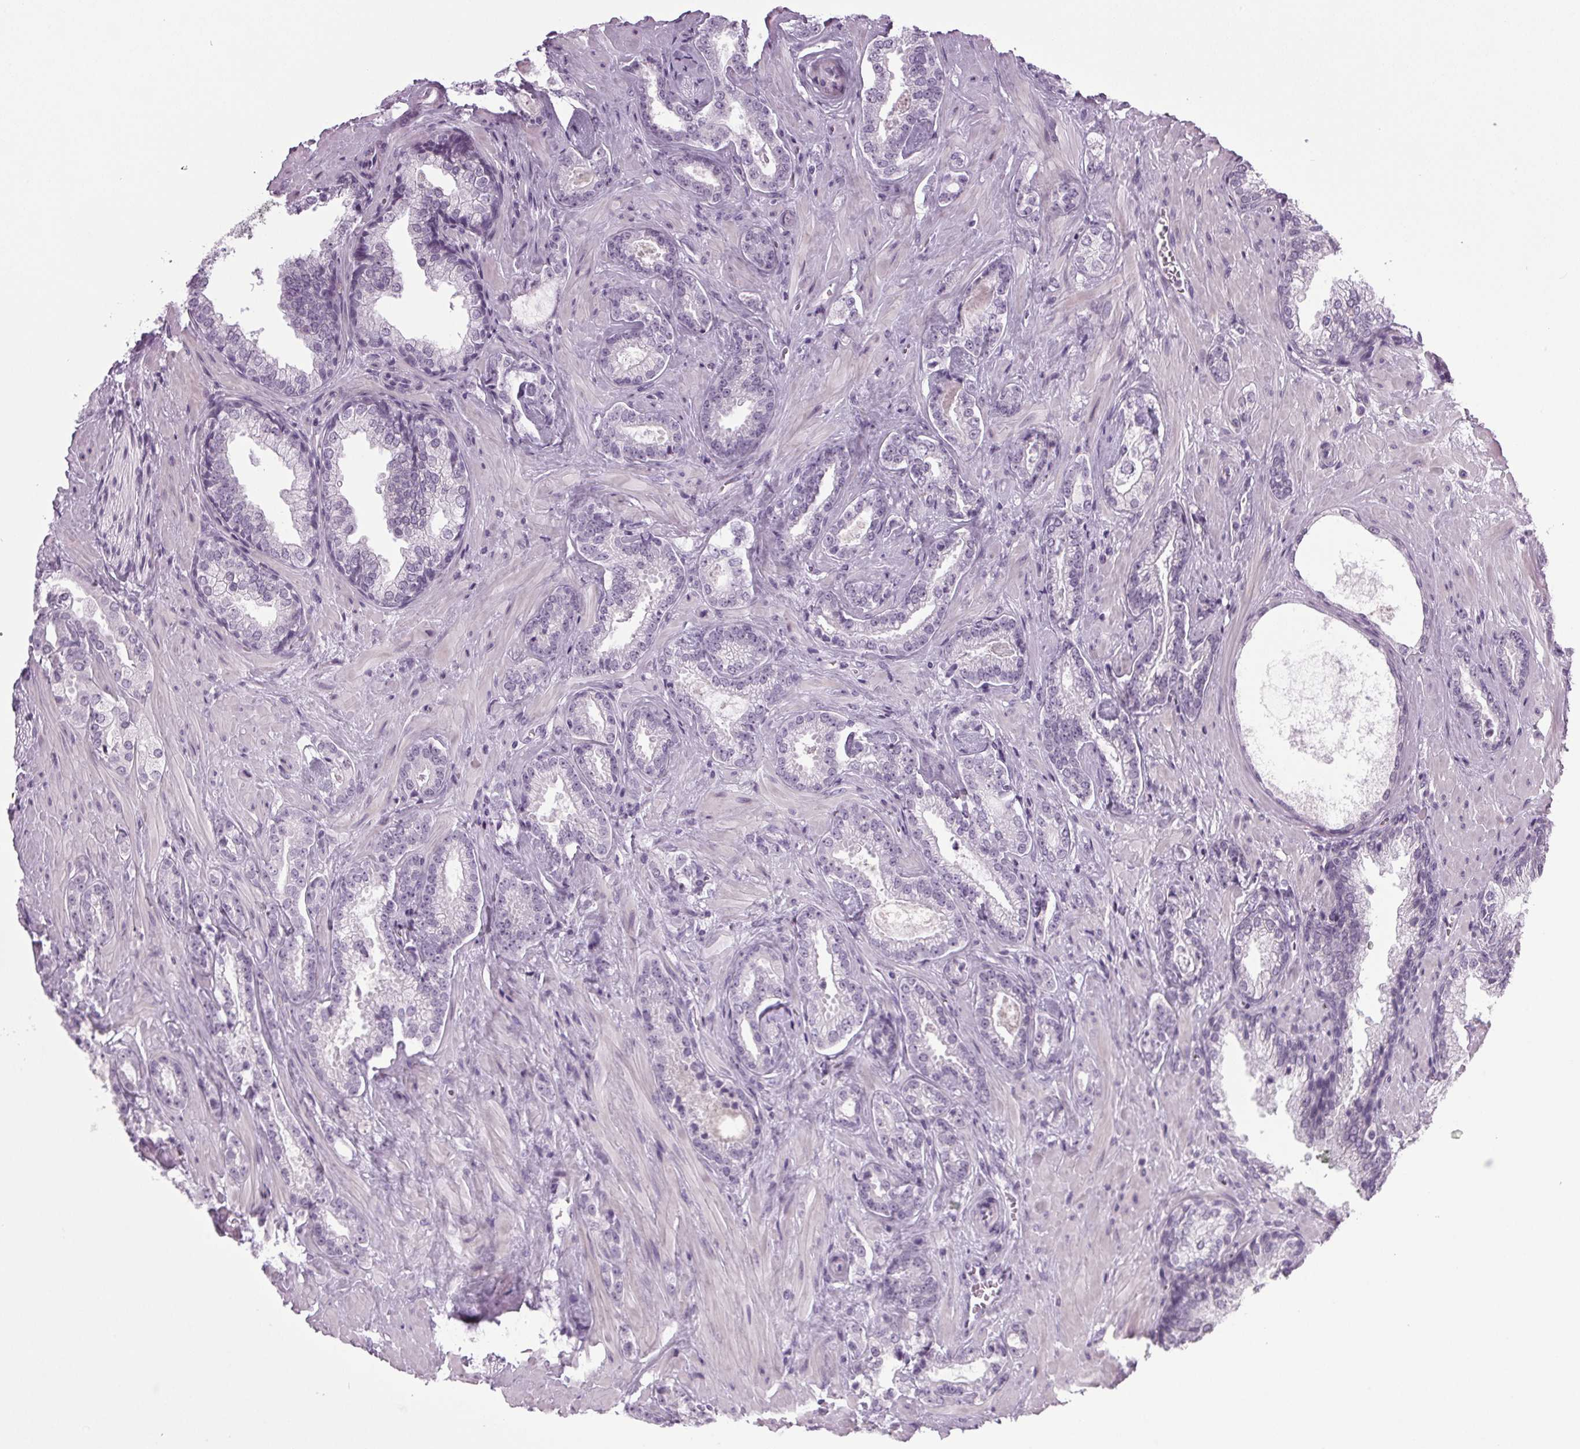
{"staining": {"intensity": "negative", "quantity": "none", "location": "none"}, "tissue": "prostate cancer", "cell_type": "Tumor cells", "image_type": "cancer", "snomed": [{"axis": "morphology", "description": "Adenocarcinoma, Low grade"}, {"axis": "topography", "description": "Prostate"}], "caption": "Prostate adenocarcinoma (low-grade) stained for a protein using immunohistochemistry (IHC) exhibits no positivity tumor cells.", "gene": "IGF2BP1", "patient": {"sex": "male", "age": 61}}